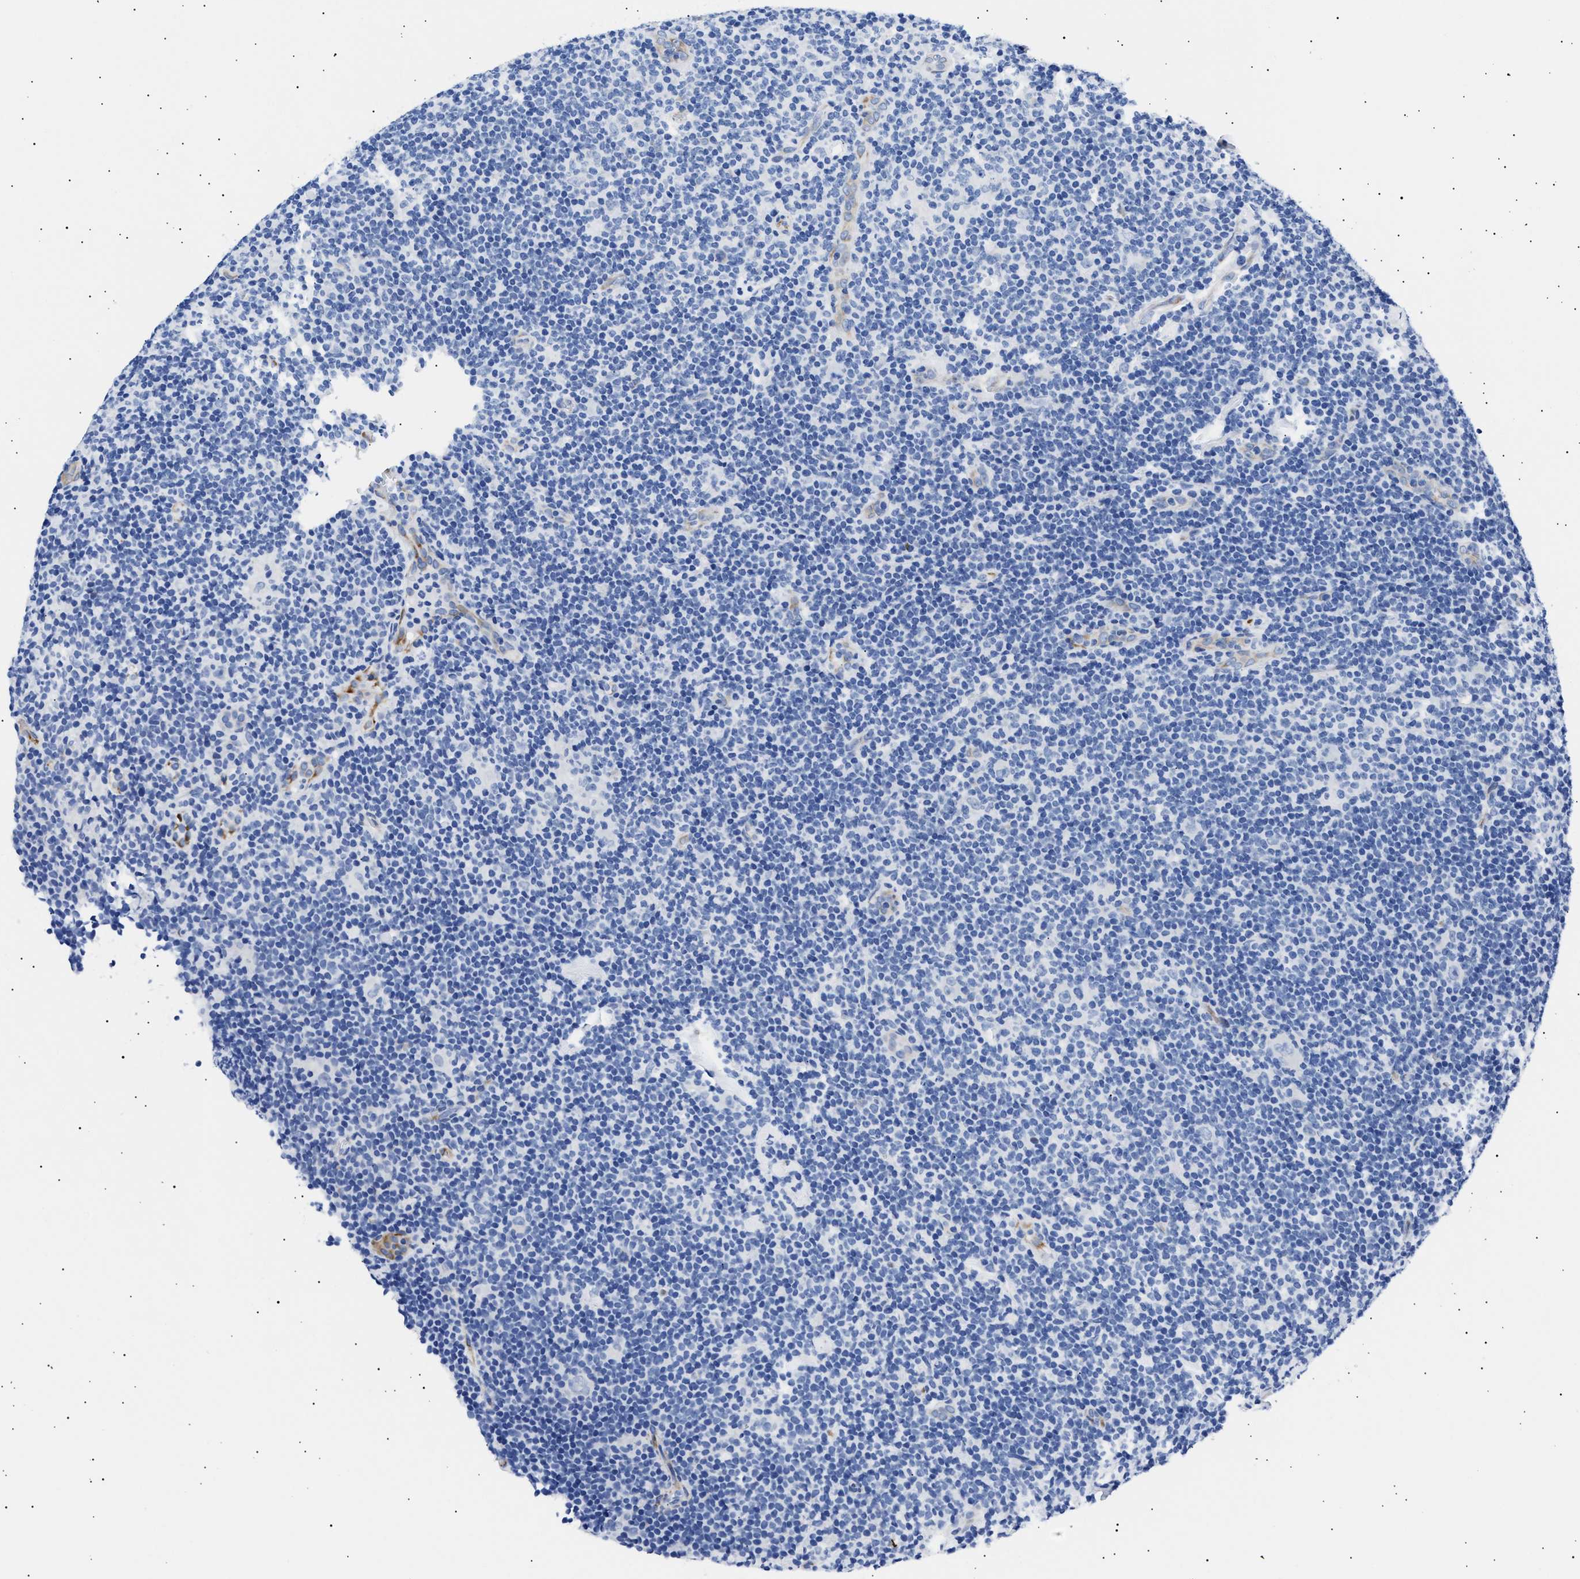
{"staining": {"intensity": "negative", "quantity": "none", "location": "none"}, "tissue": "lymphoma", "cell_type": "Tumor cells", "image_type": "cancer", "snomed": [{"axis": "morphology", "description": "Hodgkin's disease, NOS"}, {"axis": "topography", "description": "Lymph node"}], "caption": "A high-resolution histopathology image shows immunohistochemistry staining of lymphoma, which shows no significant staining in tumor cells. The staining was performed using DAB (3,3'-diaminobenzidine) to visualize the protein expression in brown, while the nuclei were stained in blue with hematoxylin (Magnification: 20x).", "gene": "HEMGN", "patient": {"sex": "female", "age": 57}}